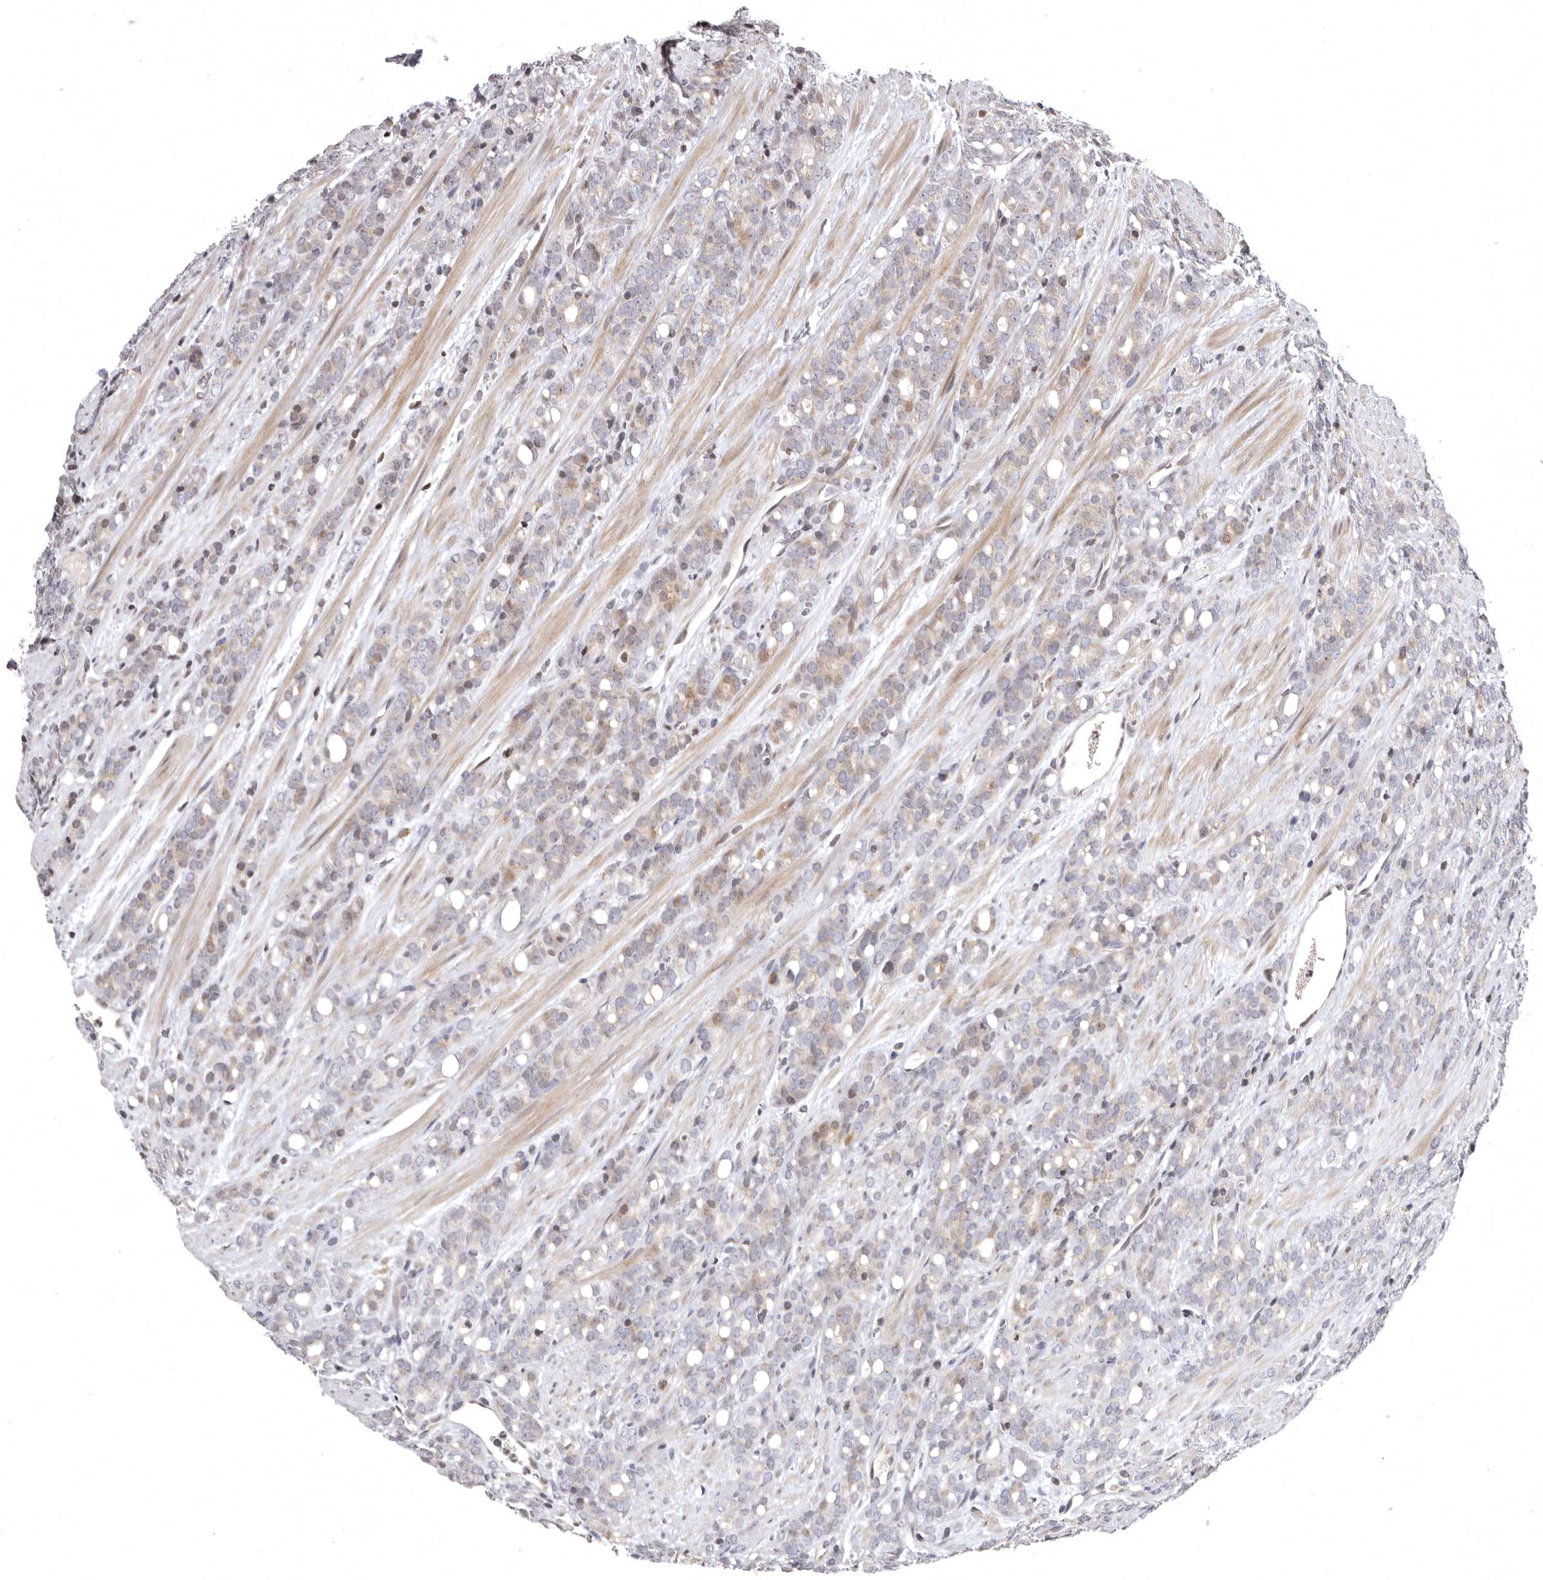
{"staining": {"intensity": "moderate", "quantity": "<25%", "location": "cytoplasmic/membranous,nuclear"}, "tissue": "prostate cancer", "cell_type": "Tumor cells", "image_type": "cancer", "snomed": [{"axis": "morphology", "description": "Adenocarcinoma, High grade"}, {"axis": "topography", "description": "Prostate"}], "caption": "Immunohistochemistry photomicrograph of human adenocarcinoma (high-grade) (prostate) stained for a protein (brown), which exhibits low levels of moderate cytoplasmic/membranous and nuclear expression in about <25% of tumor cells.", "gene": "AZIN1", "patient": {"sex": "male", "age": 62}}